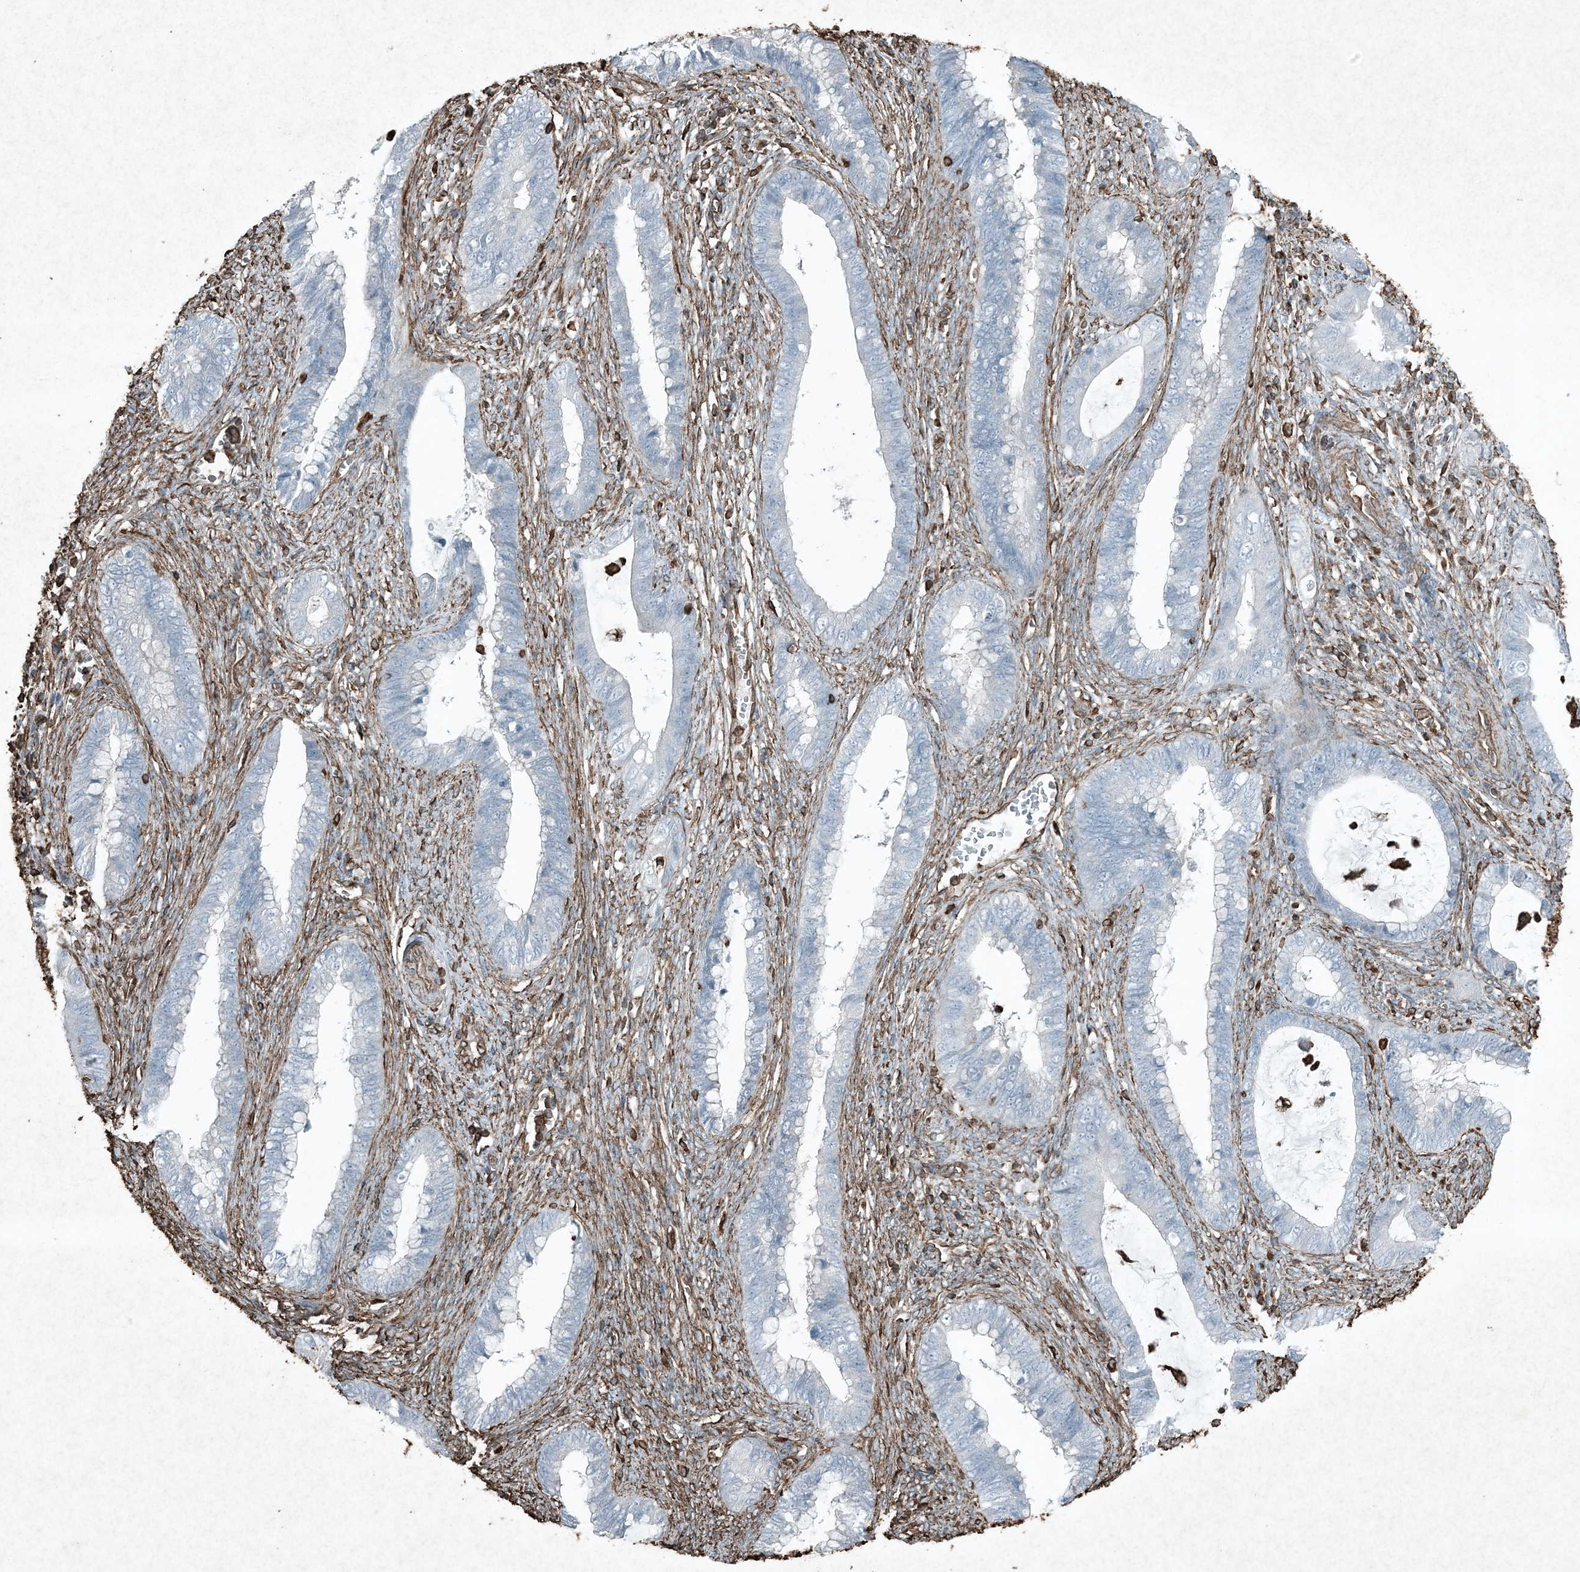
{"staining": {"intensity": "negative", "quantity": "none", "location": "none"}, "tissue": "cervical cancer", "cell_type": "Tumor cells", "image_type": "cancer", "snomed": [{"axis": "morphology", "description": "Adenocarcinoma, NOS"}, {"axis": "topography", "description": "Cervix"}], "caption": "DAB immunohistochemical staining of human cervical cancer exhibits no significant staining in tumor cells.", "gene": "RYK", "patient": {"sex": "female", "age": 44}}